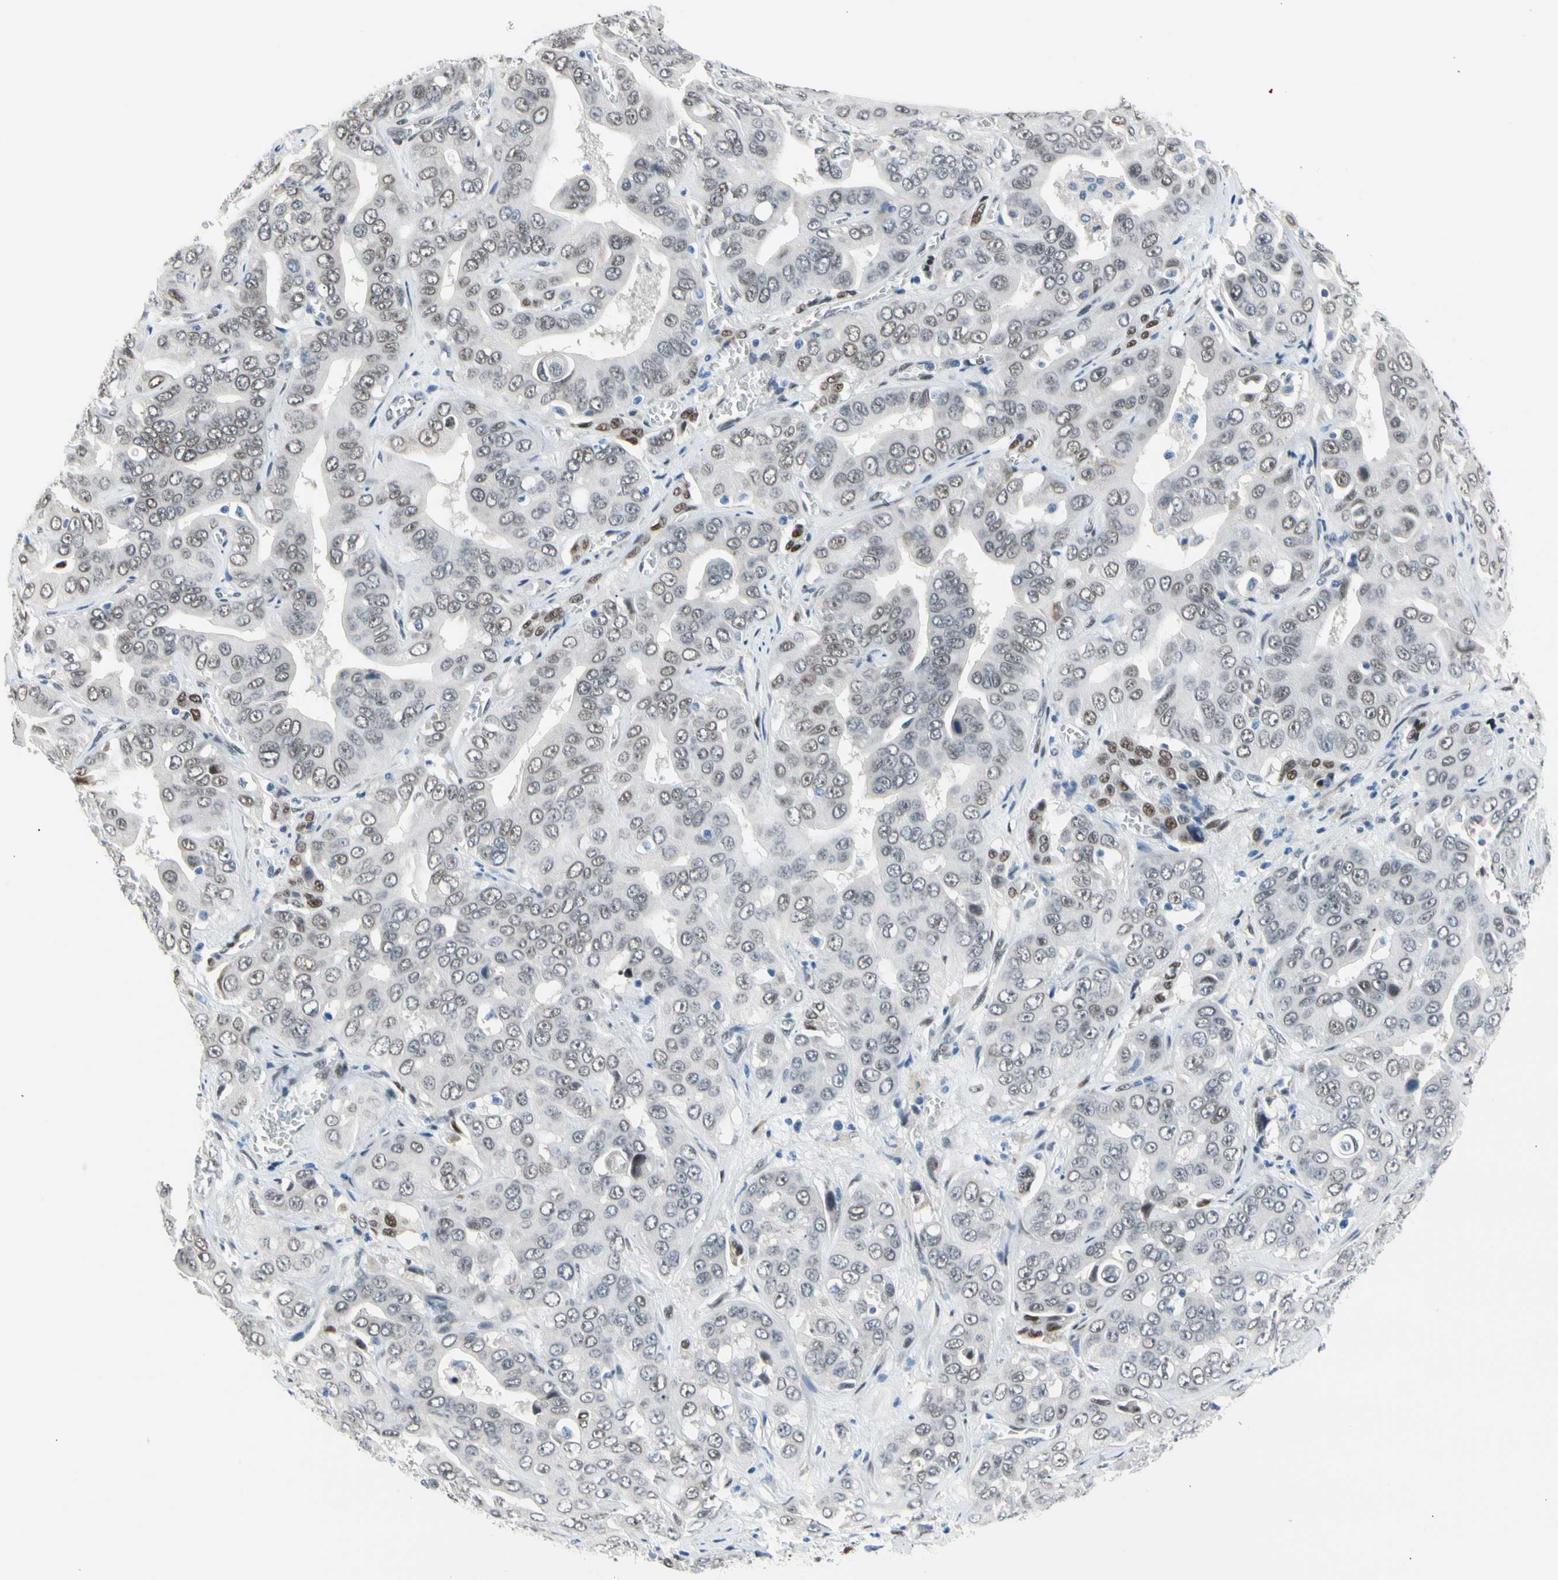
{"staining": {"intensity": "weak", "quantity": ">75%", "location": "nuclear"}, "tissue": "liver cancer", "cell_type": "Tumor cells", "image_type": "cancer", "snomed": [{"axis": "morphology", "description": "Cholangiocarcinoma"}, {"axis": "topography", "description": "Liver"}], "caption": "Protein expression analysis of liver cancer exhibits weak nuclear expression in approximately >75% of tumor cells. The staining was performed using DAB, with brown indicating positive protein expression. Nuclei are stained blue with hematoxylin.", "gene": "NFIA", "patient": {"sex": "female", "age": 52}}